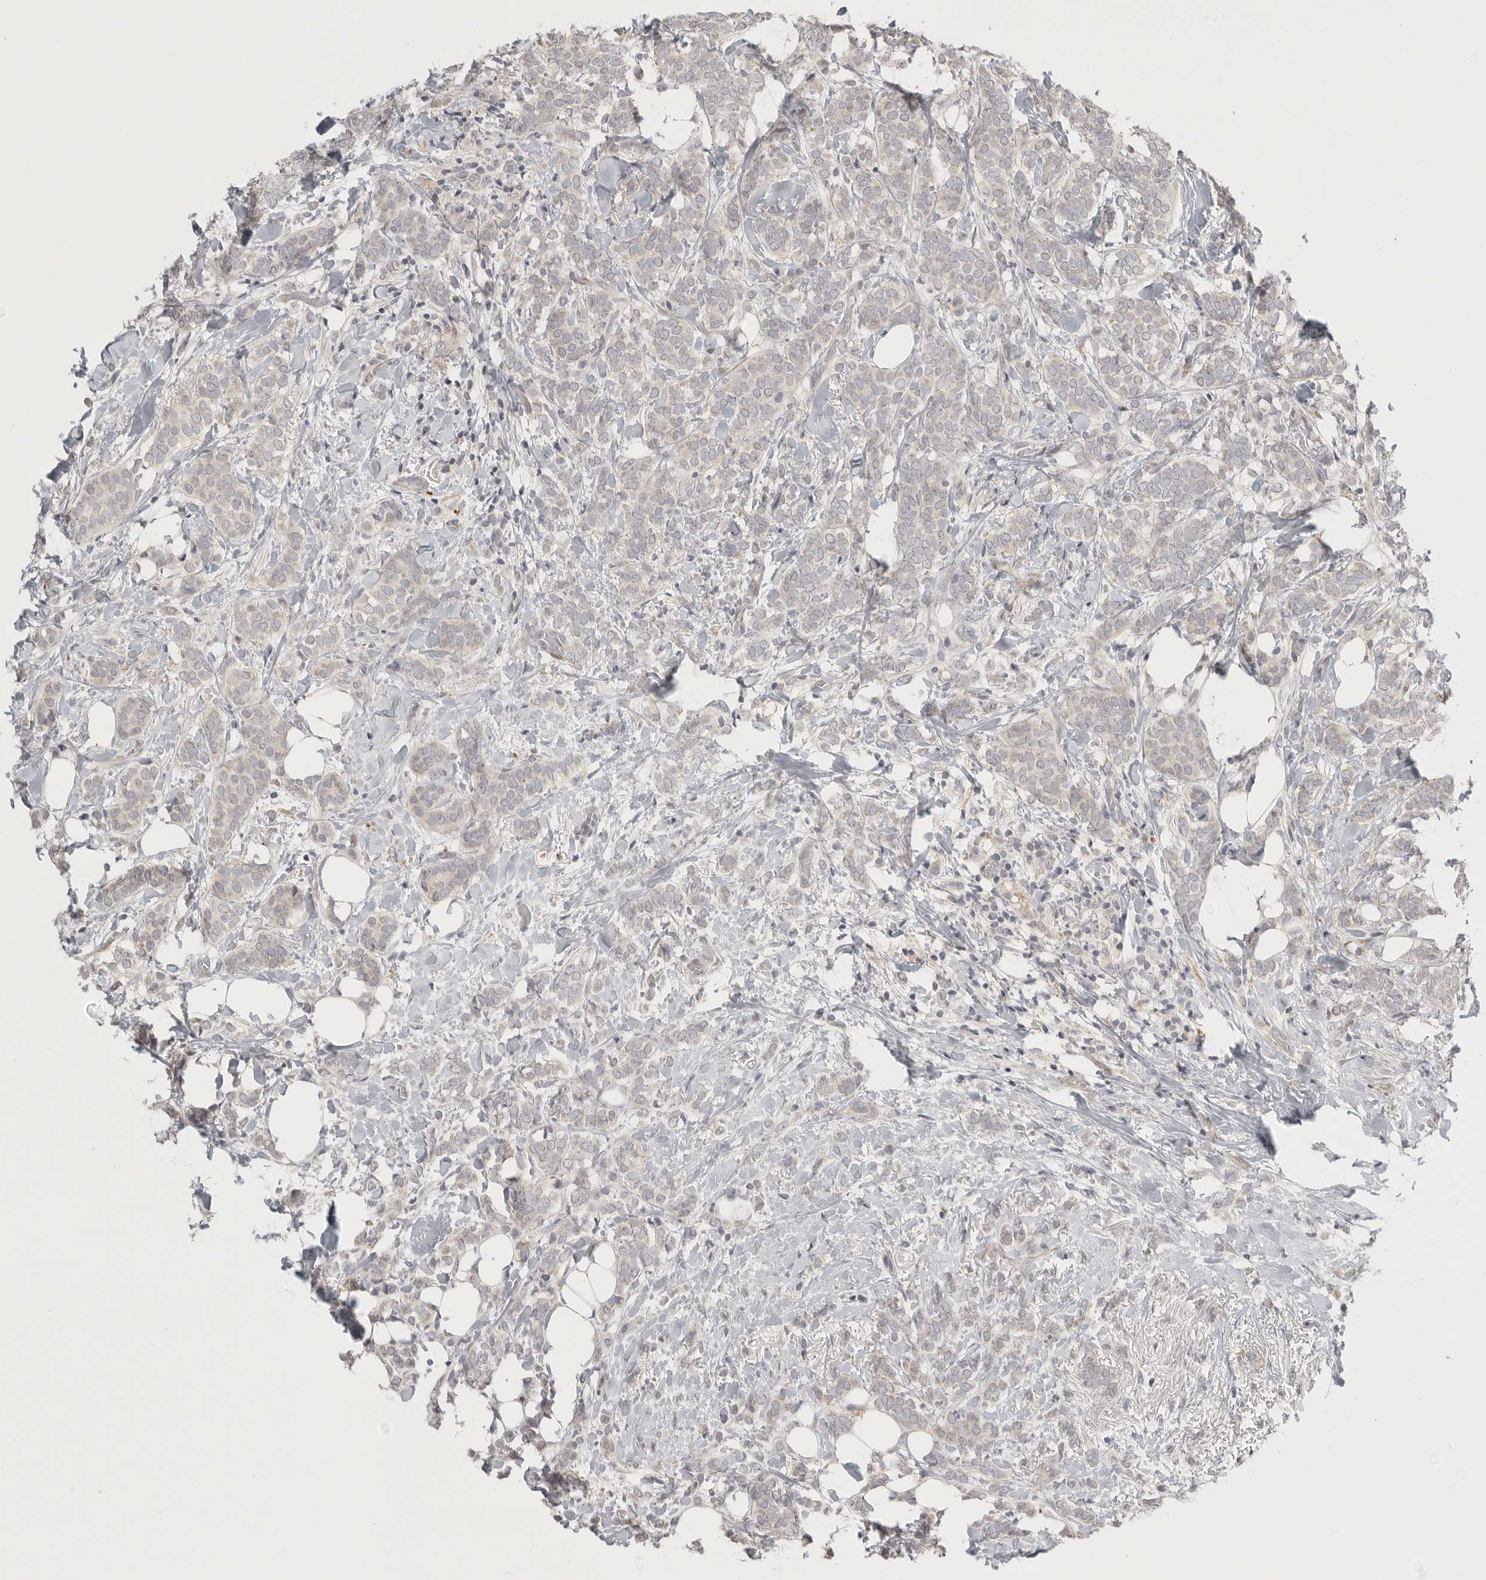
{"staining": {"intensity": "negative", "quantity": "none", "location": "none"}, "tissue": "breast cancer", "cell_type": "Tumor cells", "image_type": "cancer", "snomed": [{"axis": "morphology", "description": "Lobular carcinoma"}, {"axis": "topography", "description": "Breast"}], "caption": "Histopathology image shows no significant protein positivity in tumor cells of breast cancer.", "gene": "STAB2", "patient": {"sex": "female", "age": 50}}